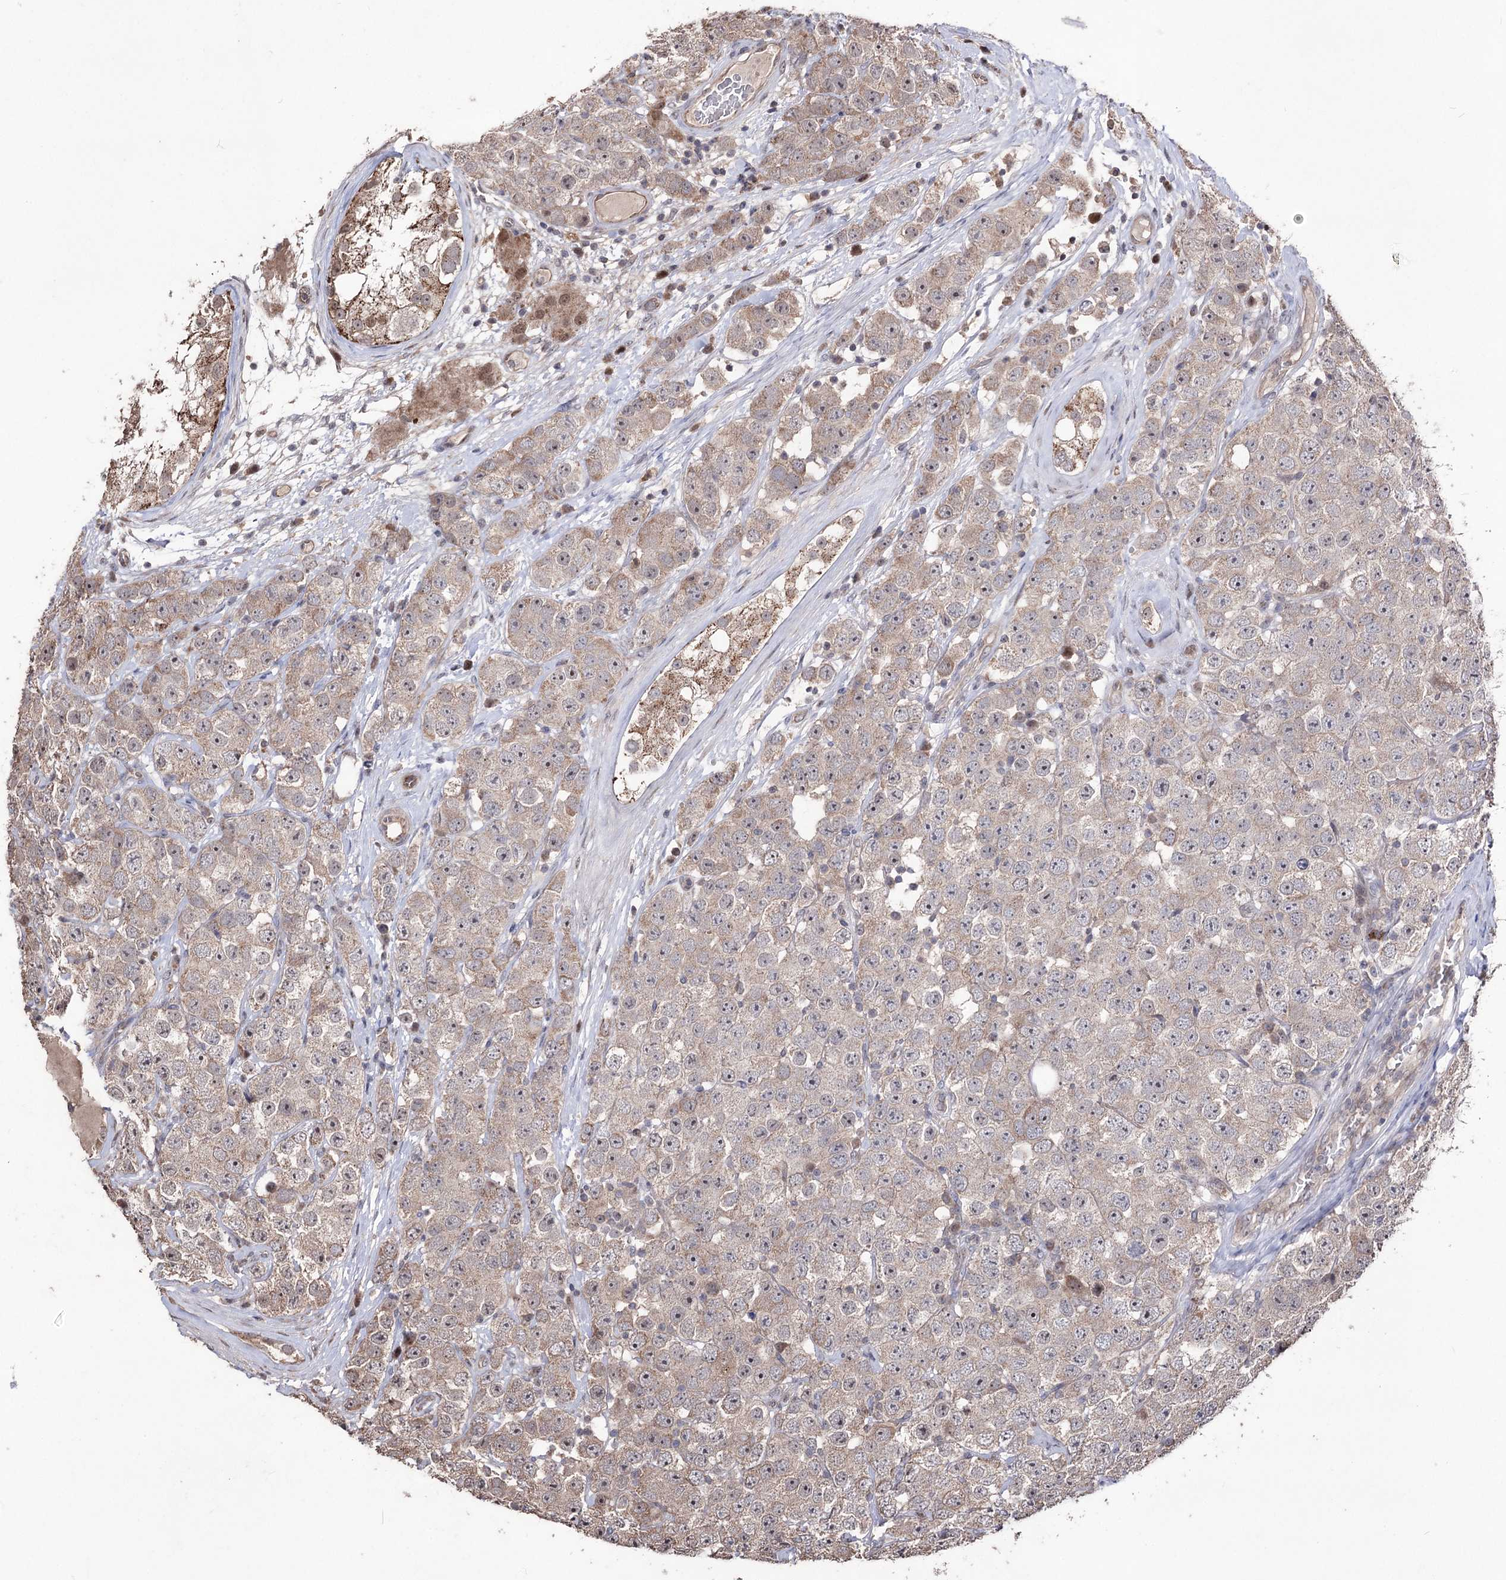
{"staining": {"intensity": "weak", "quantity": ">75%", "location": "cytoplasmic/membranous"}, "tissue": "testis cancer", "cell_type": "Tumor cells", "image_type": "cancer", "snomed": [{"axis": "morphology", "description": "Seminoma, NOS"}, {"axis": "topography", "description": "Testis"}], "caption": "A brown stain shows weak cytoplasmic/membranous expression of a protein in testis seminoma tumor cells.", "gene": "CPNE8", "patient": {"sex": "male", "age": 28}}